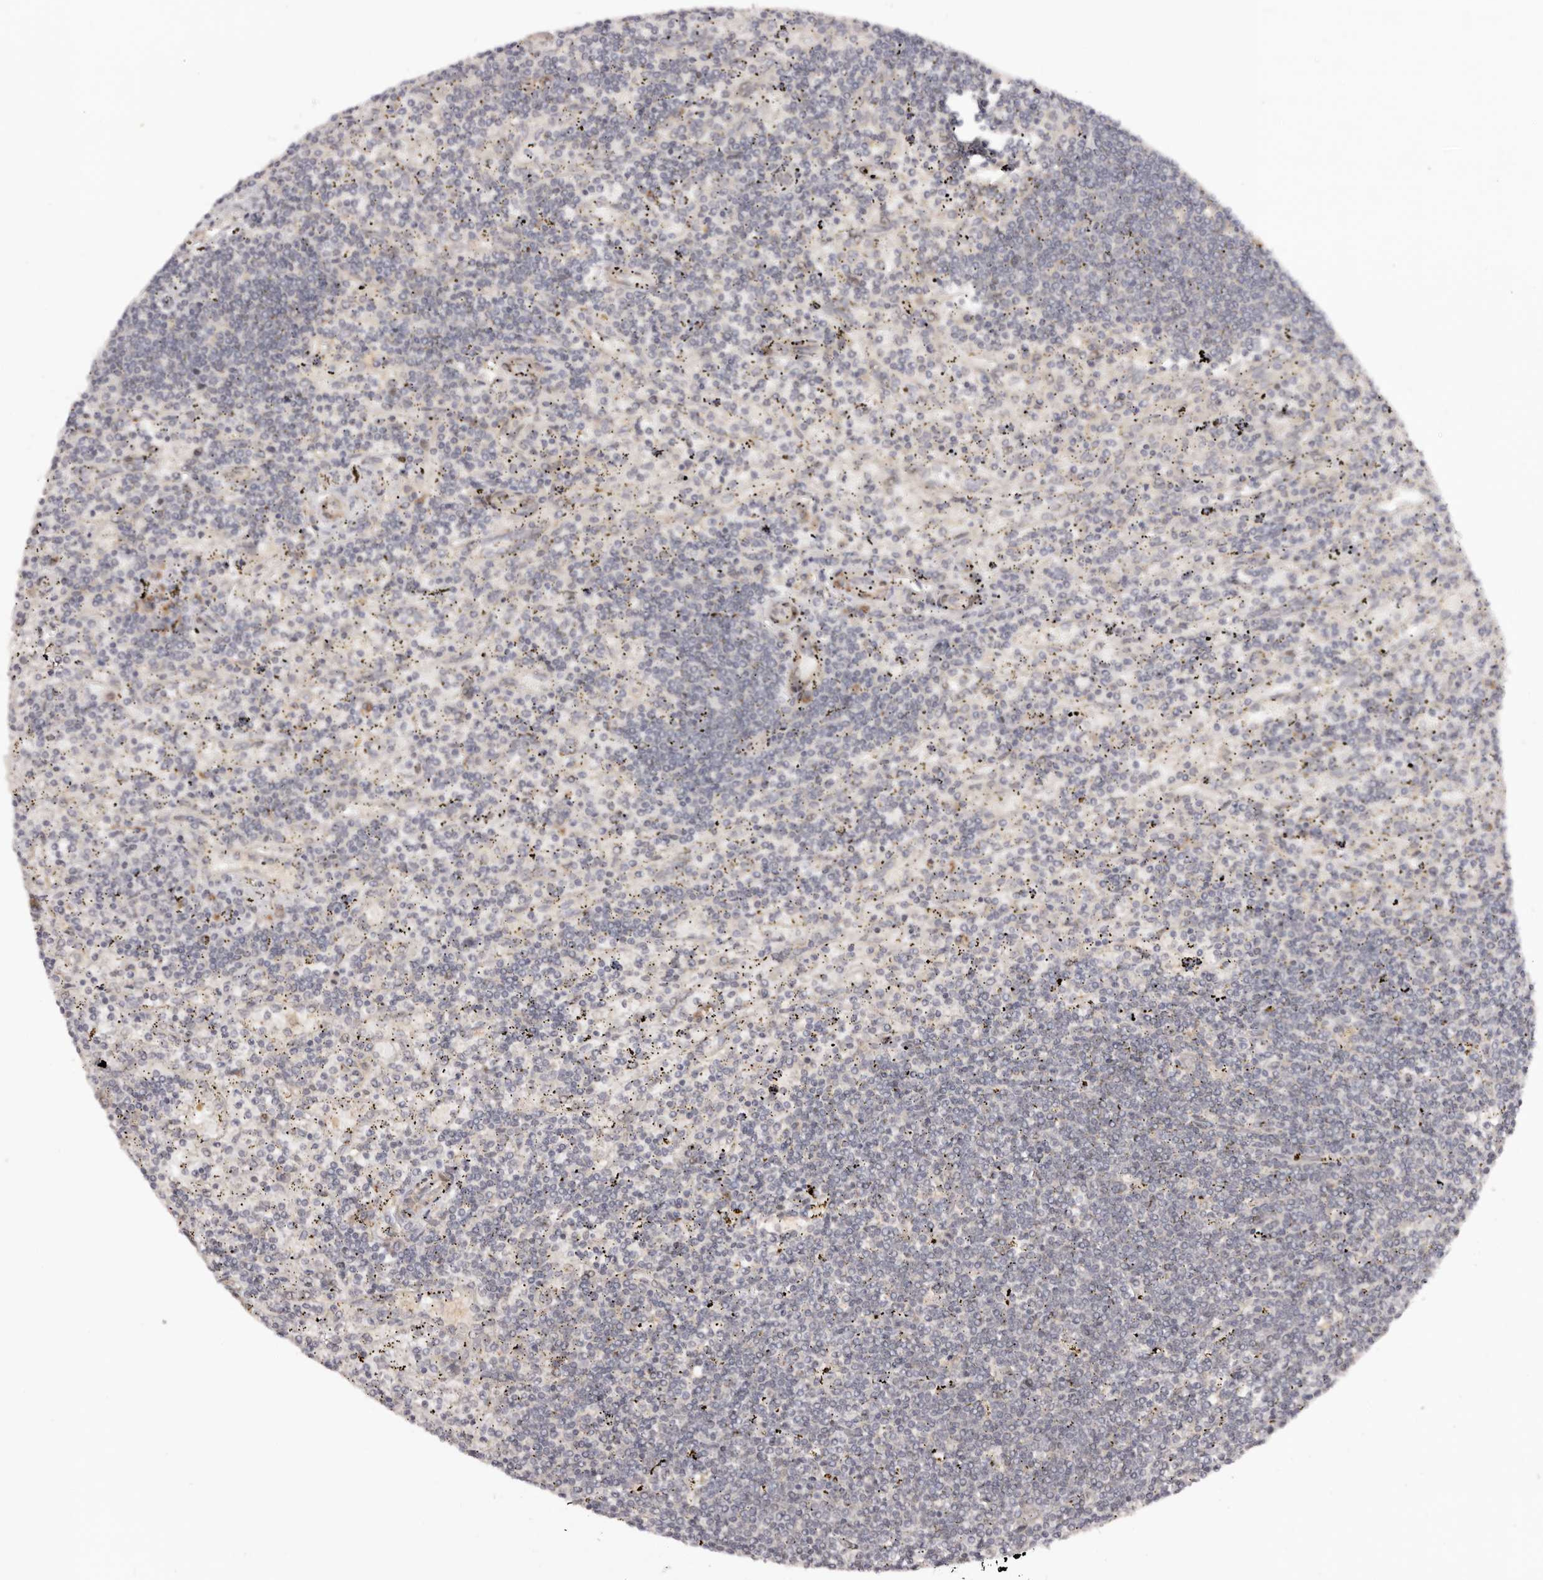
{"staining": {"intensity": "negative", "quantity": "none", "location": "none"}, "tissue": "lymphoma", "cell_type": "Tumor cells", "image_type": "cancer", "snomed": [{"axis": "morphology", "description": "Malignant lymphoma, non-Hodgkin's type, Low grade"}, {"axis": "topography", "description": "Spleen"}], "caption": "A histopathology image of human low-grade malignant lymphoma, non-Hodgkin's type is negative for staining in tumor cells.", "gene": "MICAL2", "patient": {"sex": "male", "age": 76}}